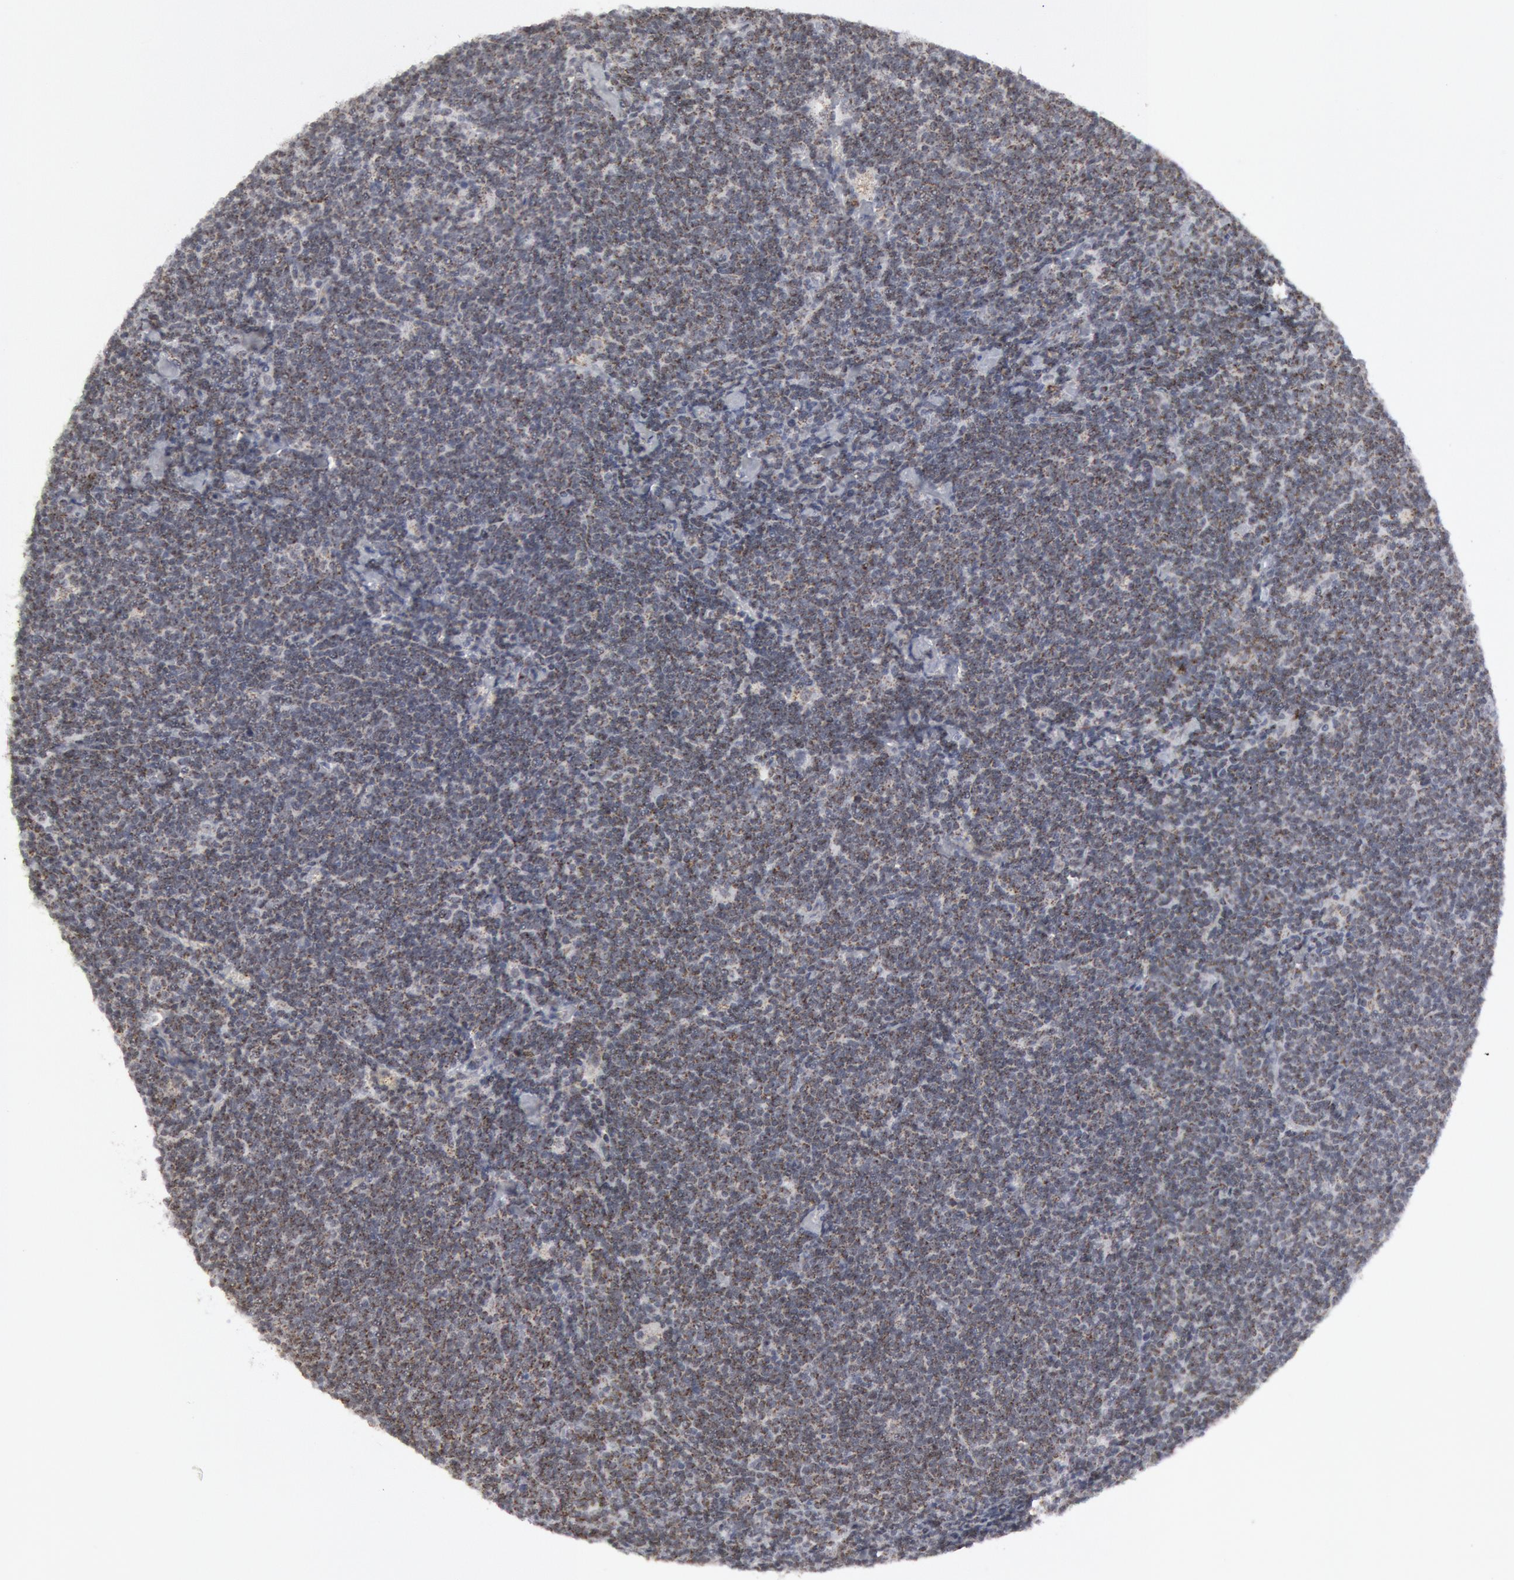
{"staining": {"intensity": "moderate", "quantity": "25%-75%", "location": "cytoplasmic/membranous"}, "tissue": "lymphoma", "cell_type": "Tumor cells", "image_type": "cancer", "snomed": [{"axis": "morphology", "description": "Malignant lymphoma, non-Hodgkin's type, Low grade"}, {"axis": "topography", "description": "Lymph node"}], "caption": "Immunohistochemistry staining of lymphoma, which reveals medium levels of moderate cytoplasmic/membranous expression in about 25%-75% of tumor cells indicating moderate cytoplasmic/membranous protein expression. The staining was performed using DAB (3,3'-diaminobenzidine) (brown) for protein detection and nuclei were counterstained in hematoxylin (blue).", "gene": "CASP9", "patient": {"sex": "male", "age": 65}}